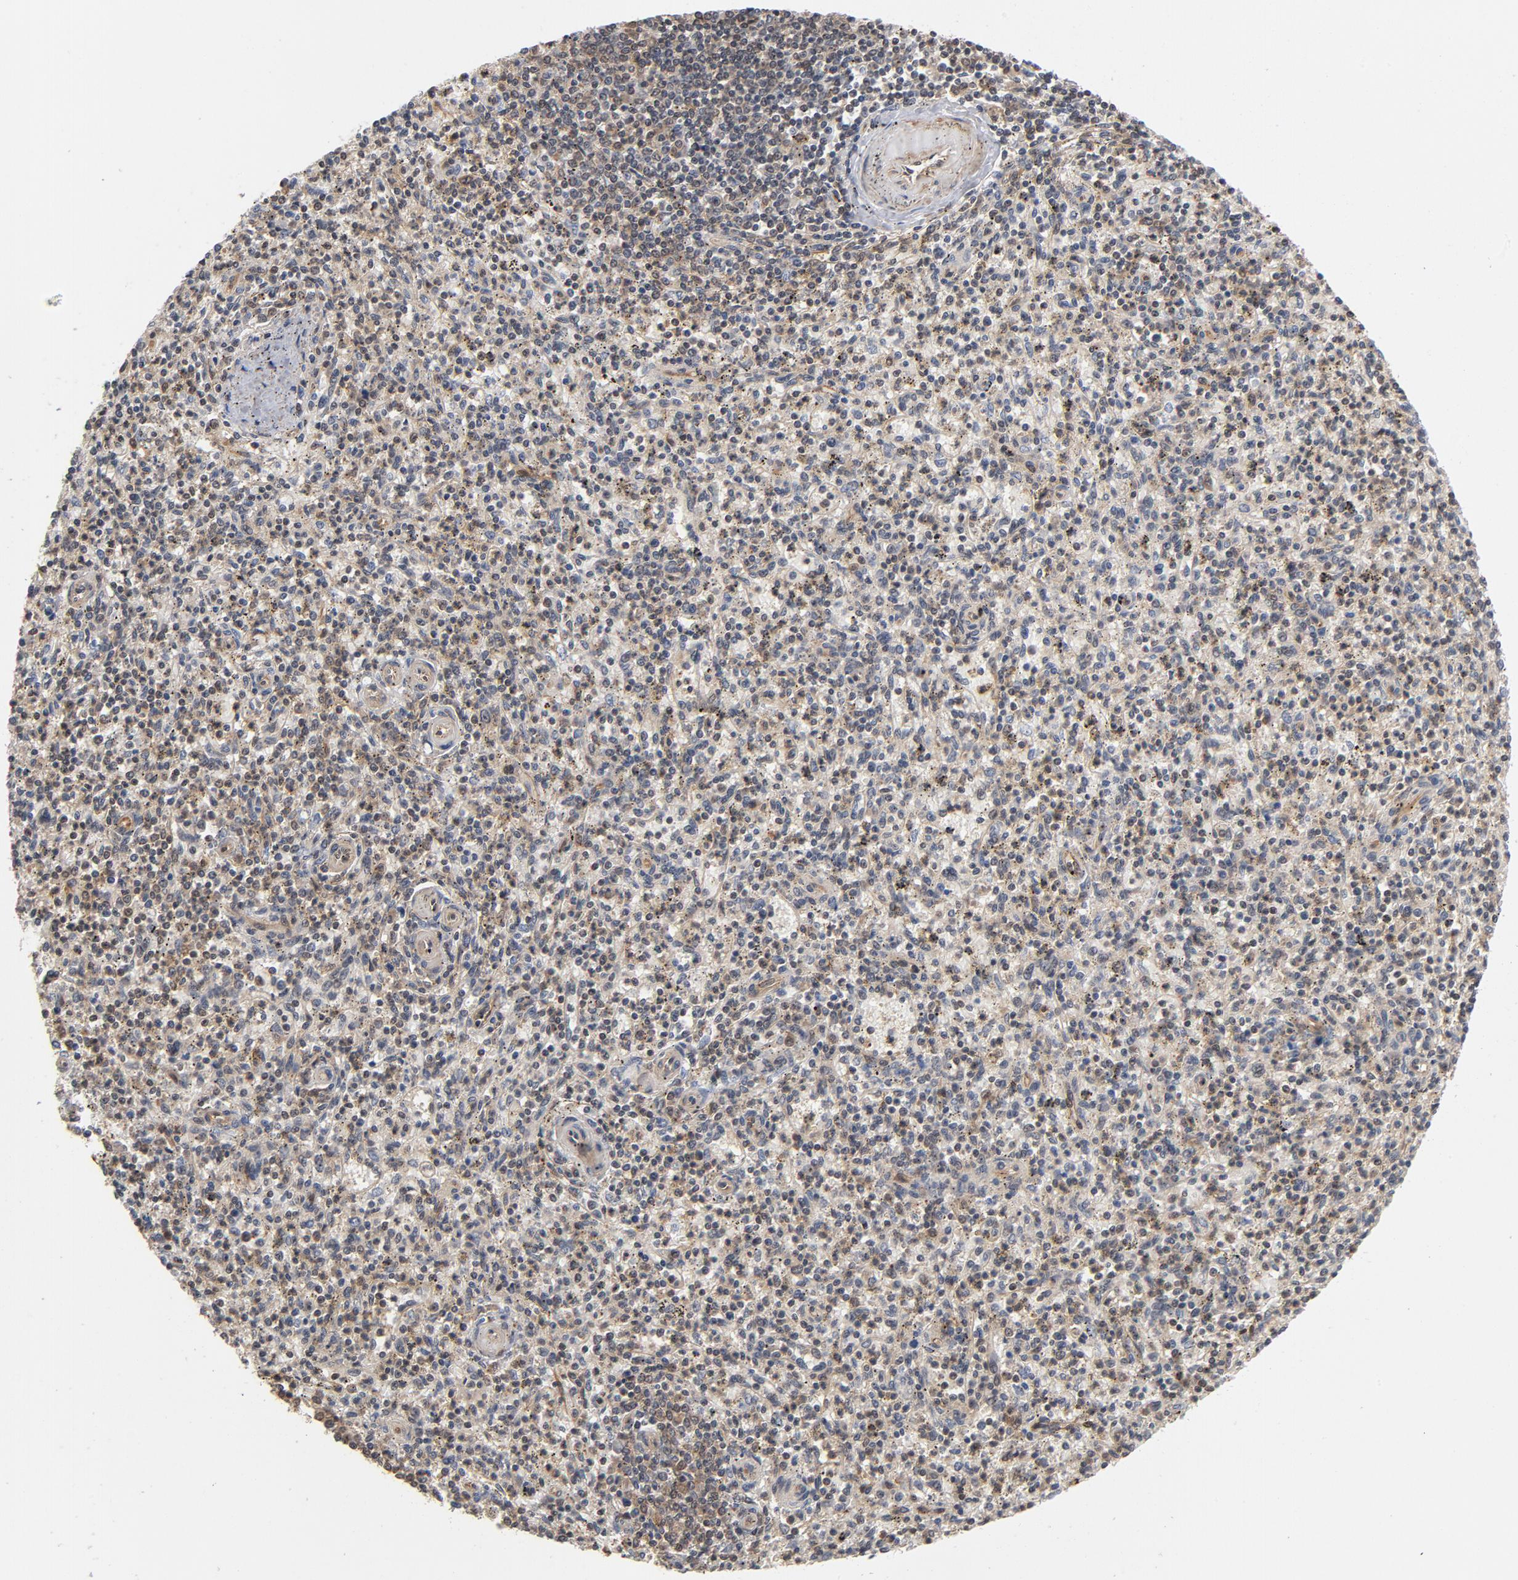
{"staining": {"intensity": "moderate", "quantity": "25%-75%", "location": "cytoplasmic/membranous,nuclear"}, "tissue": "spleen", "cell_type": "Cells in red pulp", "image_type": "normal", "snomed": [{"axis": "morphology", "description": "Normal tissue, NOS"}, {"axis": "topography", "description": "Spleen"}], "caption": "A high-resolution photomicrograph shows immunohistochemistry (IHC) staining of unremarkable spleen, which reveals moderate cytoplasmic/membranous,nuclear expression in about 25%-75% of cells in red pulp.", "gene": "CDC37", "patient": {"sex": "male", "age": 72}}